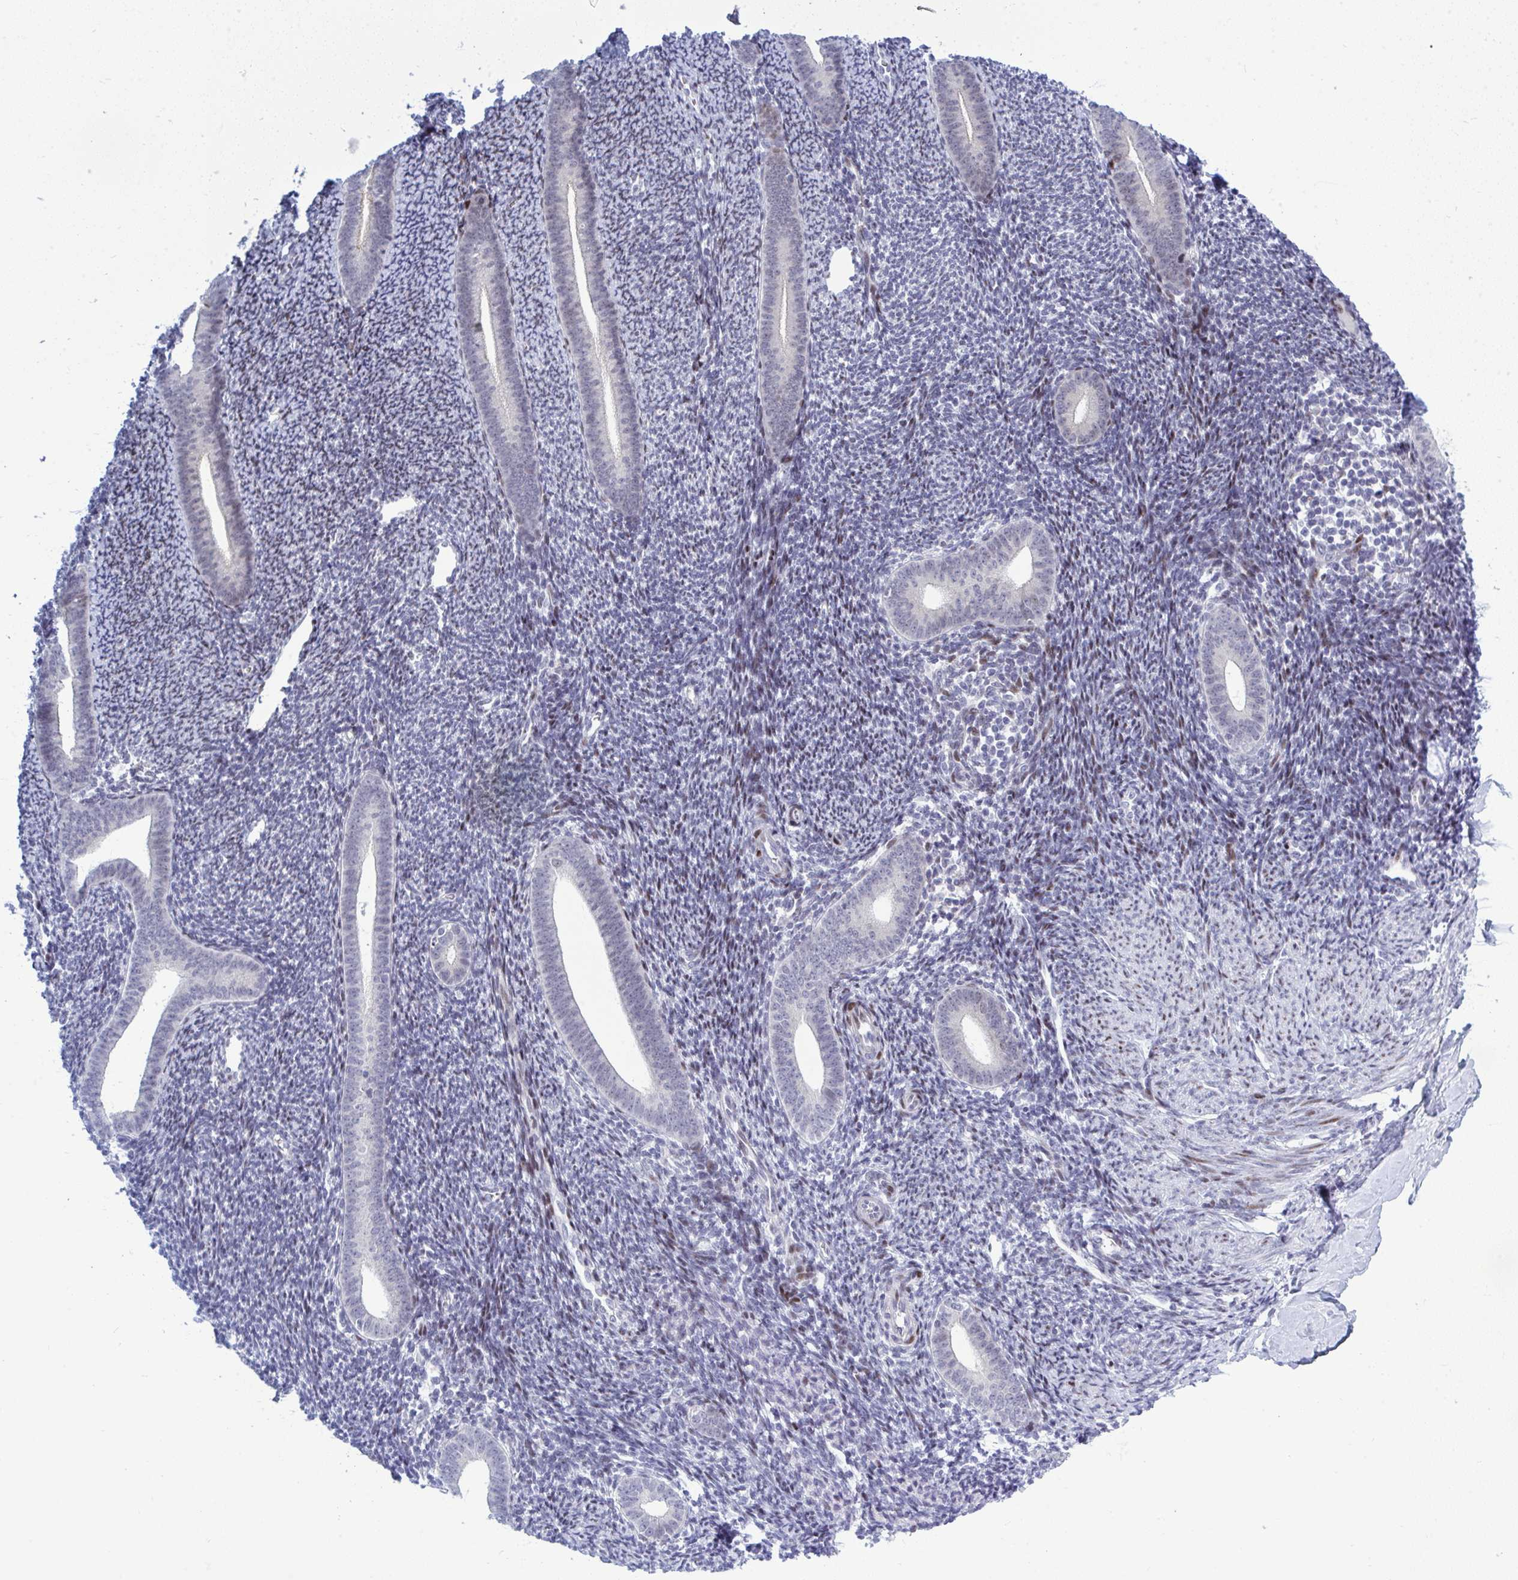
{"staining": {"intensity": "moderate", "quantity": "<25%", "location": "nuclear"}, "tissue": "endometrium", "cell_type": "Cells in endometrial stroma", "image_type": "normal", "snomed": [{"axis": "morphology", "description": "Normal tissue, NOS"}, {"axis": "topography", "description": "Endometrium"}], "caption": "Endometrium stained with immunohistochemistry exhibits moderate nuclear positivity in approximately <25% of cells in endometrial stroma. The staining is performed using DAB brown chromogen to label protein expression. The nuclei are counter-stained blue using hematoxylin.", "gene": "TAB1", "patient": {"sex": "female", "age": 39}}